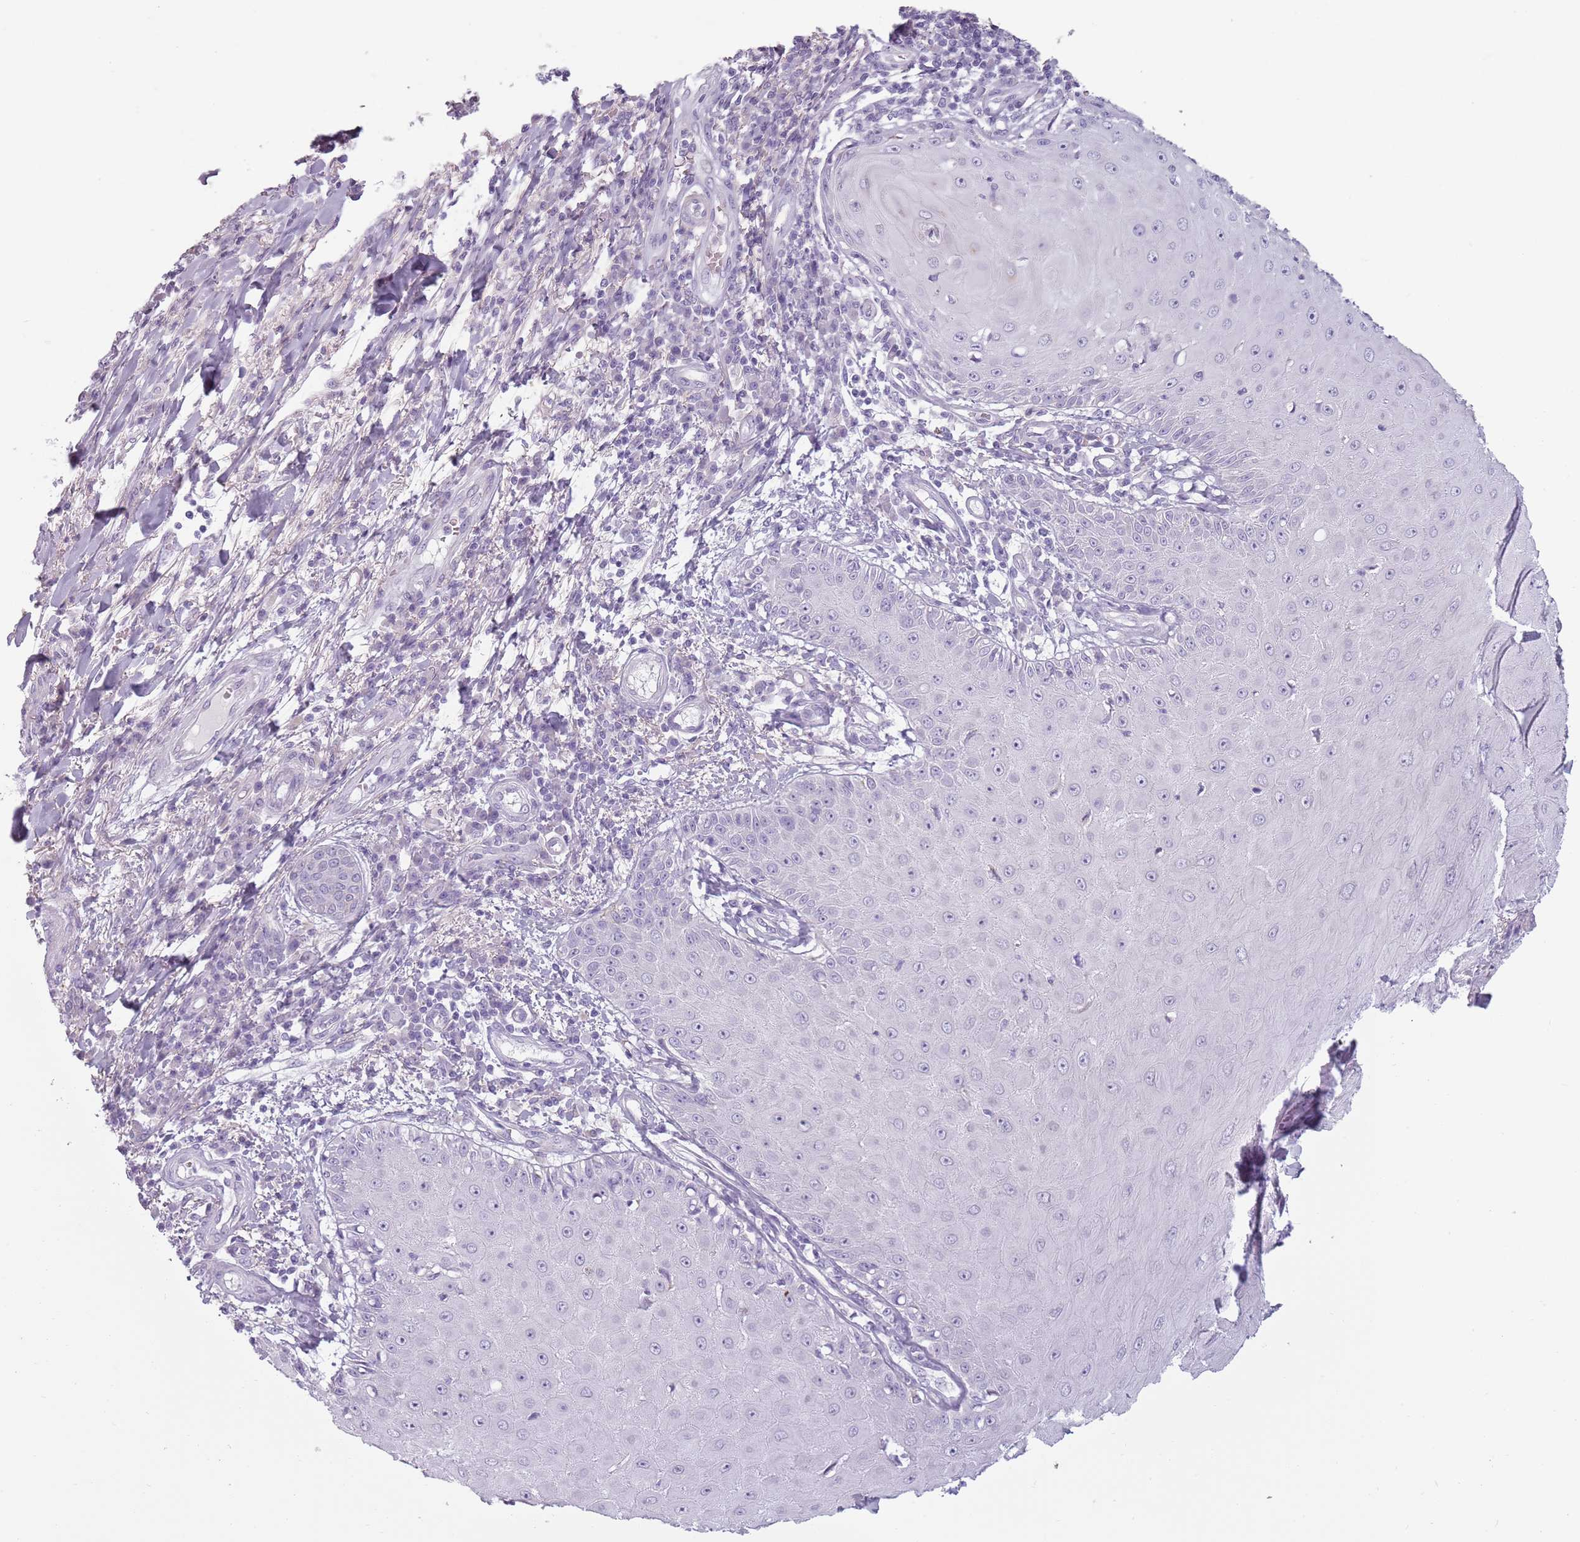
{"staining": {"intensity": "negative", "quantity": "none", "location": "none"}, "tissue": "skin cancer", "cell_type": "Tumor cells", "image_type": "cancer", "snomed": [{"axis": "morphology", "description": "Squamous cell carcinoma, NOS"}, {"axis": "topography", "description": "Skin"}], "caption": "Tumor cells are negative for brown protein staining in squamous cell carcinoma (skin). (Stains: DAB (3,3'-diaminobenzidine) immunohistochemistry (IHC) with hematoxylin counter stain, Microscopy: brightfield microscopy at high magnification).", "gene": "MEGF8", "patient": {"sex": "male", "age": 70}}